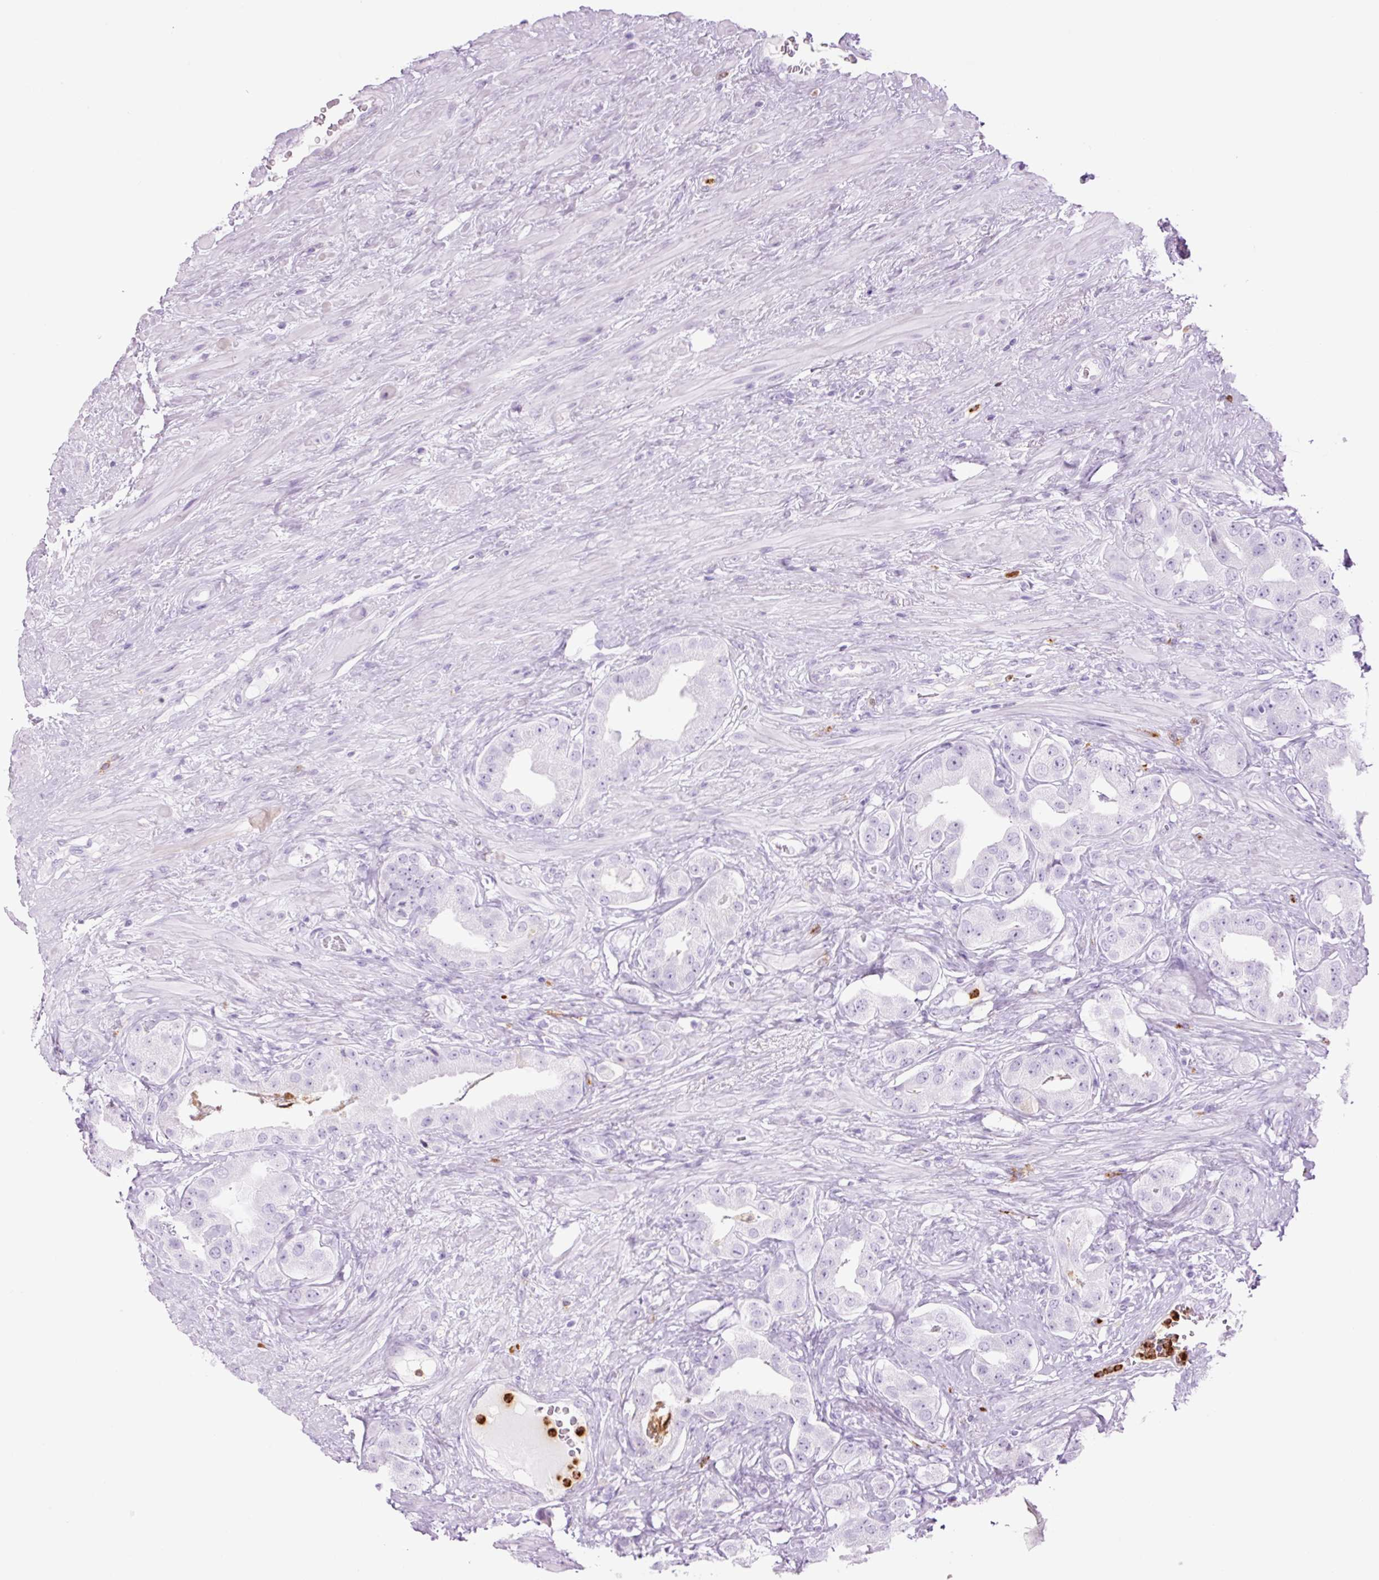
{"staining": {"intensity": "negative", "quantity": "none", "location": "none"}, "tissue": "prostate cancer", "cell_type": "Tumor cells", "image_type": "cancer", "snomed": [{"axis": "morphology", "description": "Adenocarcinoma, High grade"}, {"axis": "topography", "description": "Prostate"}], "caption": "Protein analysis of prostate cancer (high-grade adenocarcinoma) displays no significant staining in tumor cells.", "gene": "LYZ", "patient": {"sex": "male", "age": 63}}